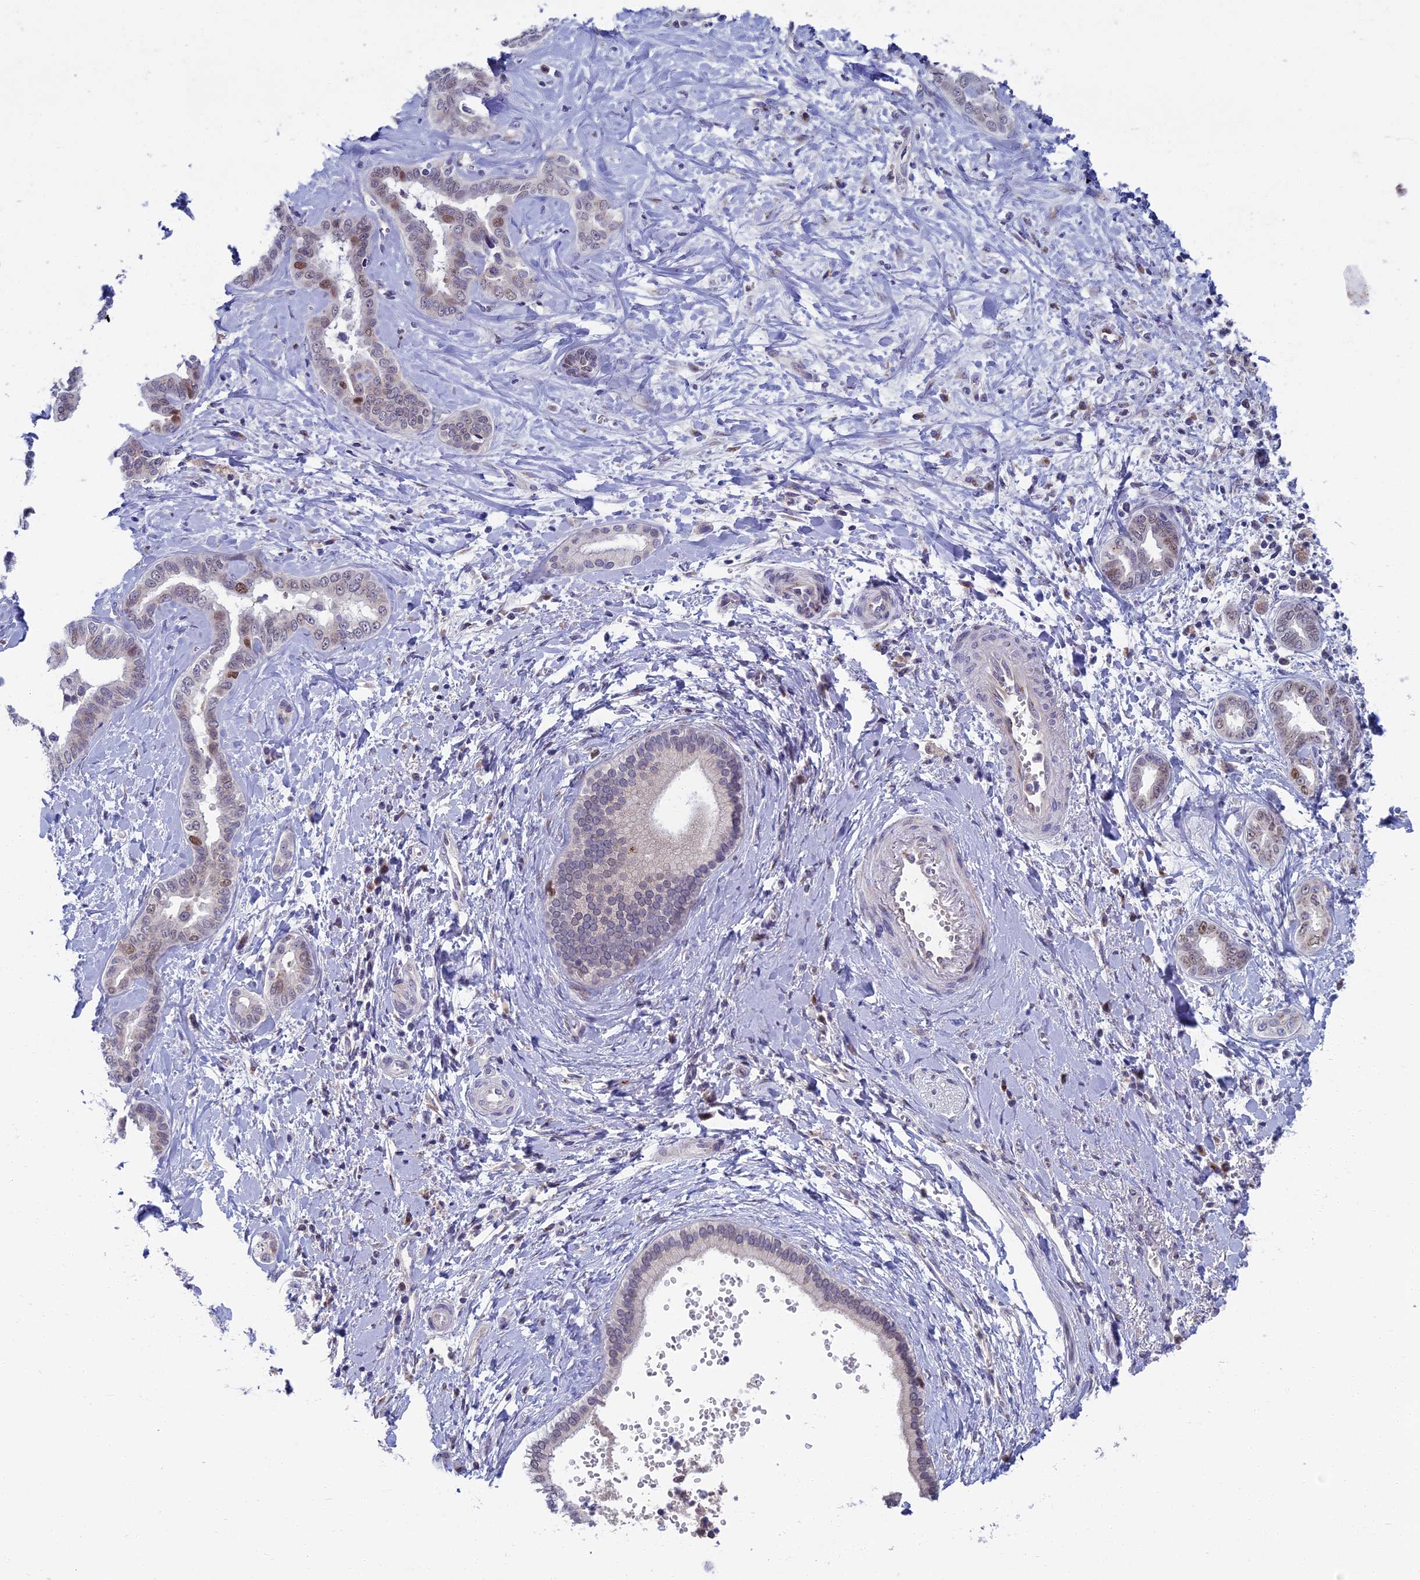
{"staining": {"intensity": "moderate", "quantity": "<25%", "location": "nuclear"}, "tissue": "liver cancer", "cell_type": "Tumor cells", "image_type": "cancer", "snomed": [{"axis": "morphology", "description": "Cholangiocarcinoma"}, {"axis": "topography", "description": "Liver"}], "caption": "Tumor cells exhibit low levels of moderate nuclear positivity in approximately <25% of cells in human cholangiocarcinoma (liver).", "gene": "LIG1", "patient": {"sex": "female", "age": 77}}